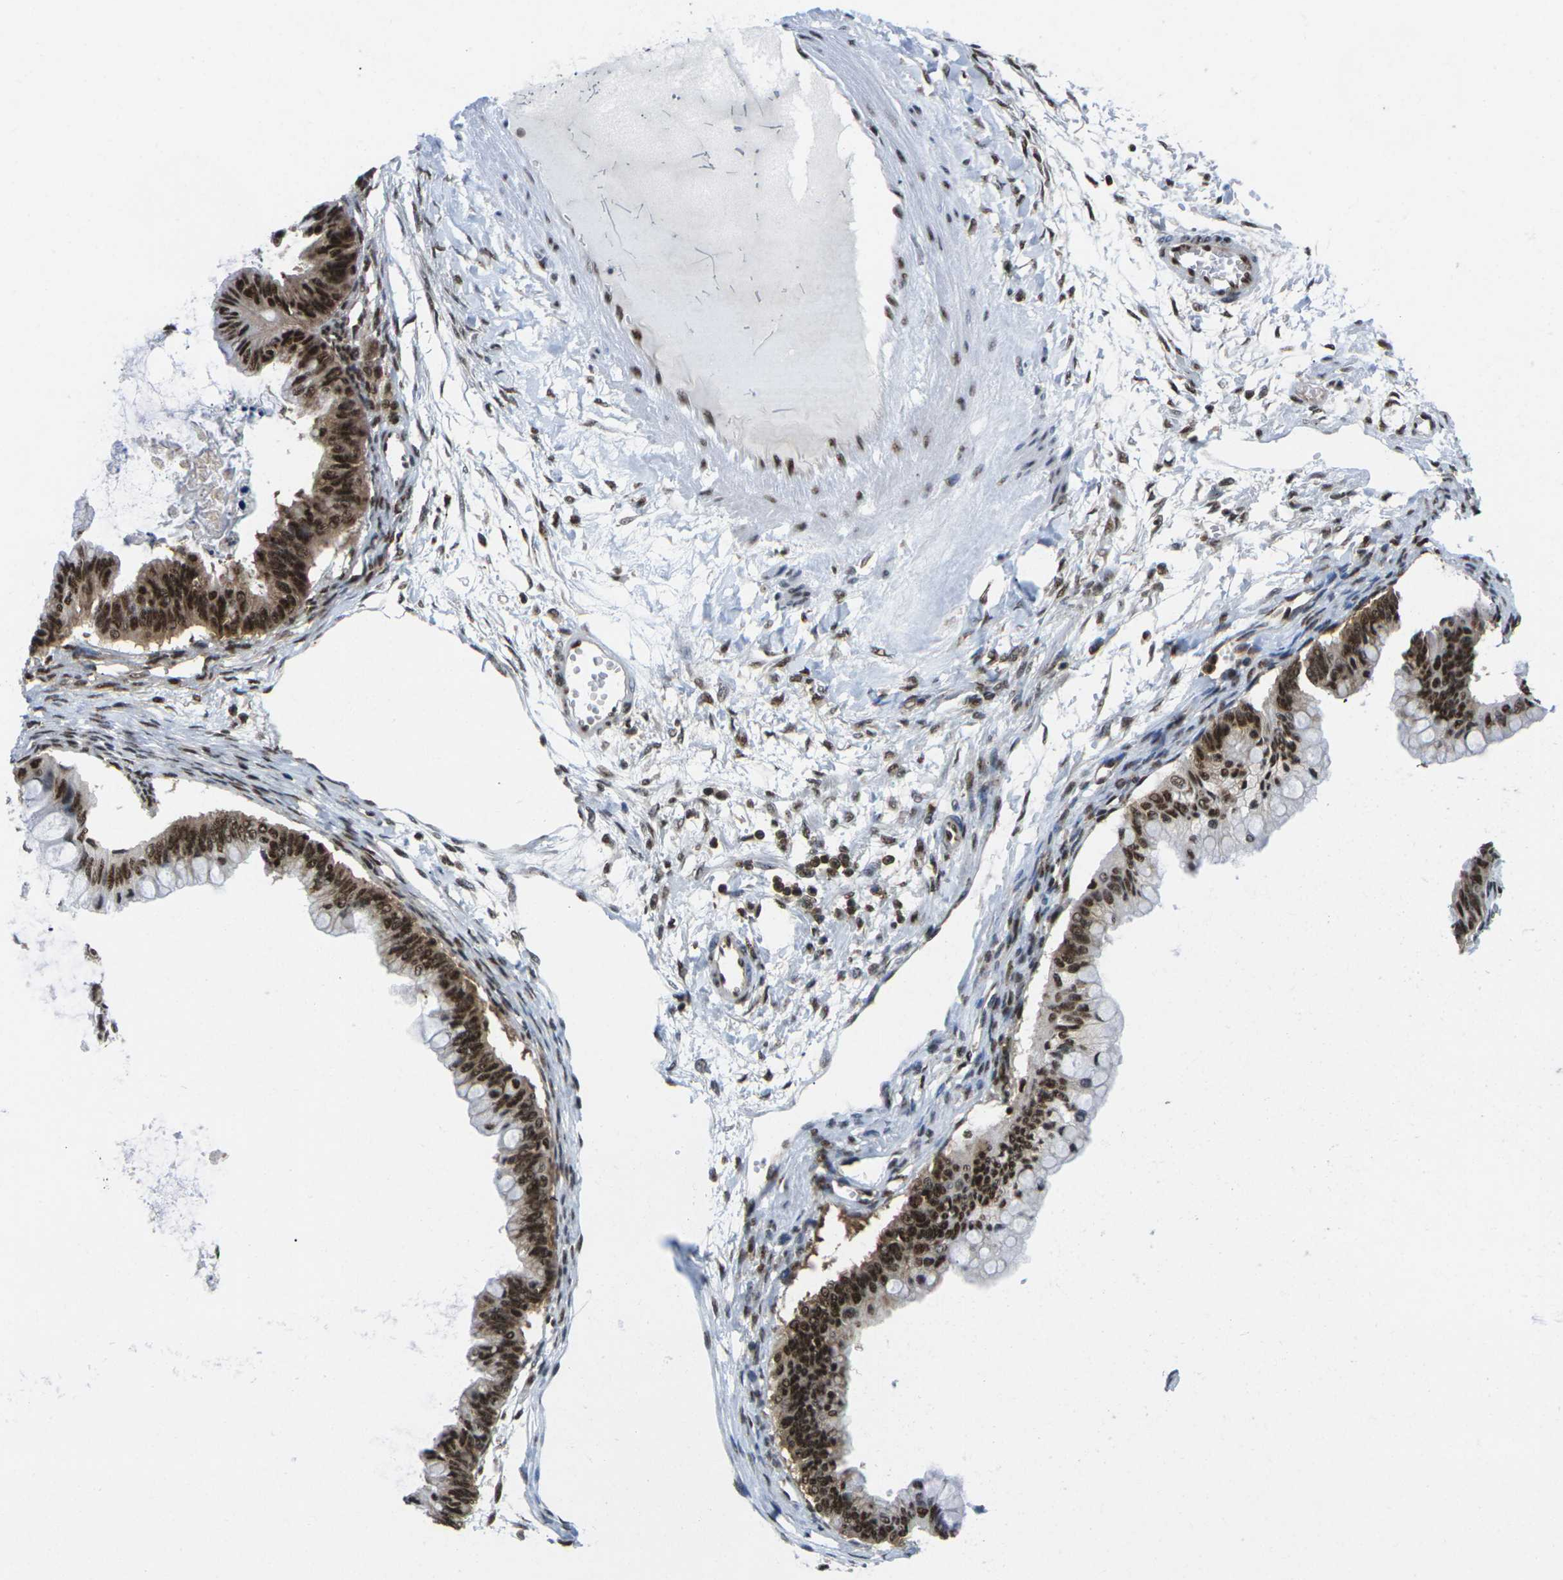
{"staining": {"intensity": "strong", "quantity": ">75%", "location": "cytoplasmic/membranous,nuclear"}, "tissue": "ovarian cancer", "cell_type": "Tumor cells", "image_type": "cancer", "snomed": [{"axis": "morphology", "description": "Cystadenocarcinoma, mucinous, NOS"}, {"axis": "topography", "description": "Ovary"}], "caption": "Ovarian mucinous cystadenocarcinoma tissue reveals strong cytoplasmic/membranous and nuclear staining in approximately >75% of tumor cells, visualized by immunohistochemistry. Nuclei are stained in blue.", "gene": "MAGOH", "patient": {"sex": "female", "age": 57}}